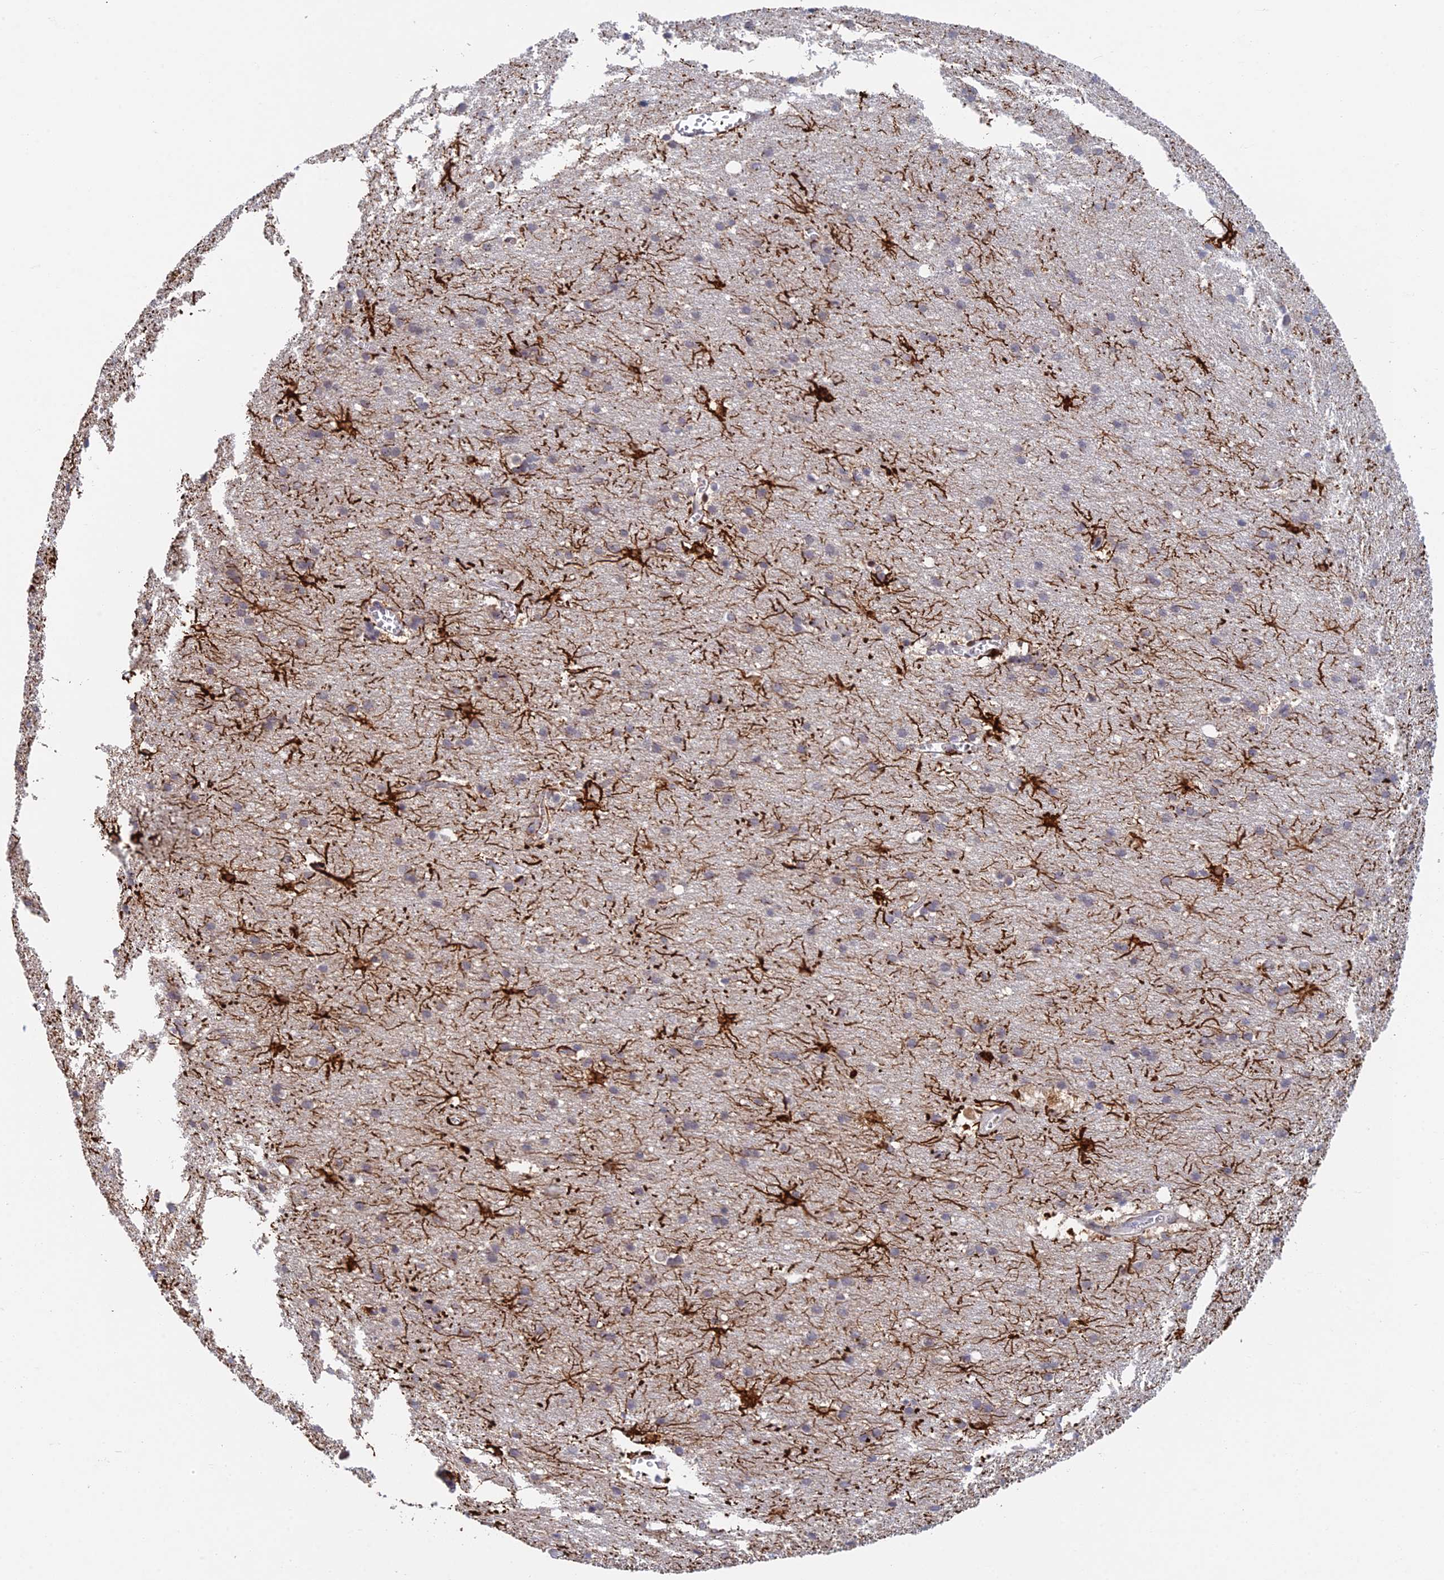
{"staining": {"intensity": "moderate", "quantity": "25%-75%", "location": "cytoplasmic/membranous"}, "tissue": "cerebral cortex", "cell_type": "Endothelial cells", "image_type": "normal", "snomed": [{"axis": "morphology", "description": "Normal tissue, NOS"}, {"axis": "topography", "description": "Cerebral cortex"}], "caption": "Endothelial cells show moderate cytoplasmic/membranous expression in approximately 25%-75% of cells in unremarkable cerebral cortex.", "gene": "PPP1R26", "patient": {"sex": "male", "age": 54}}